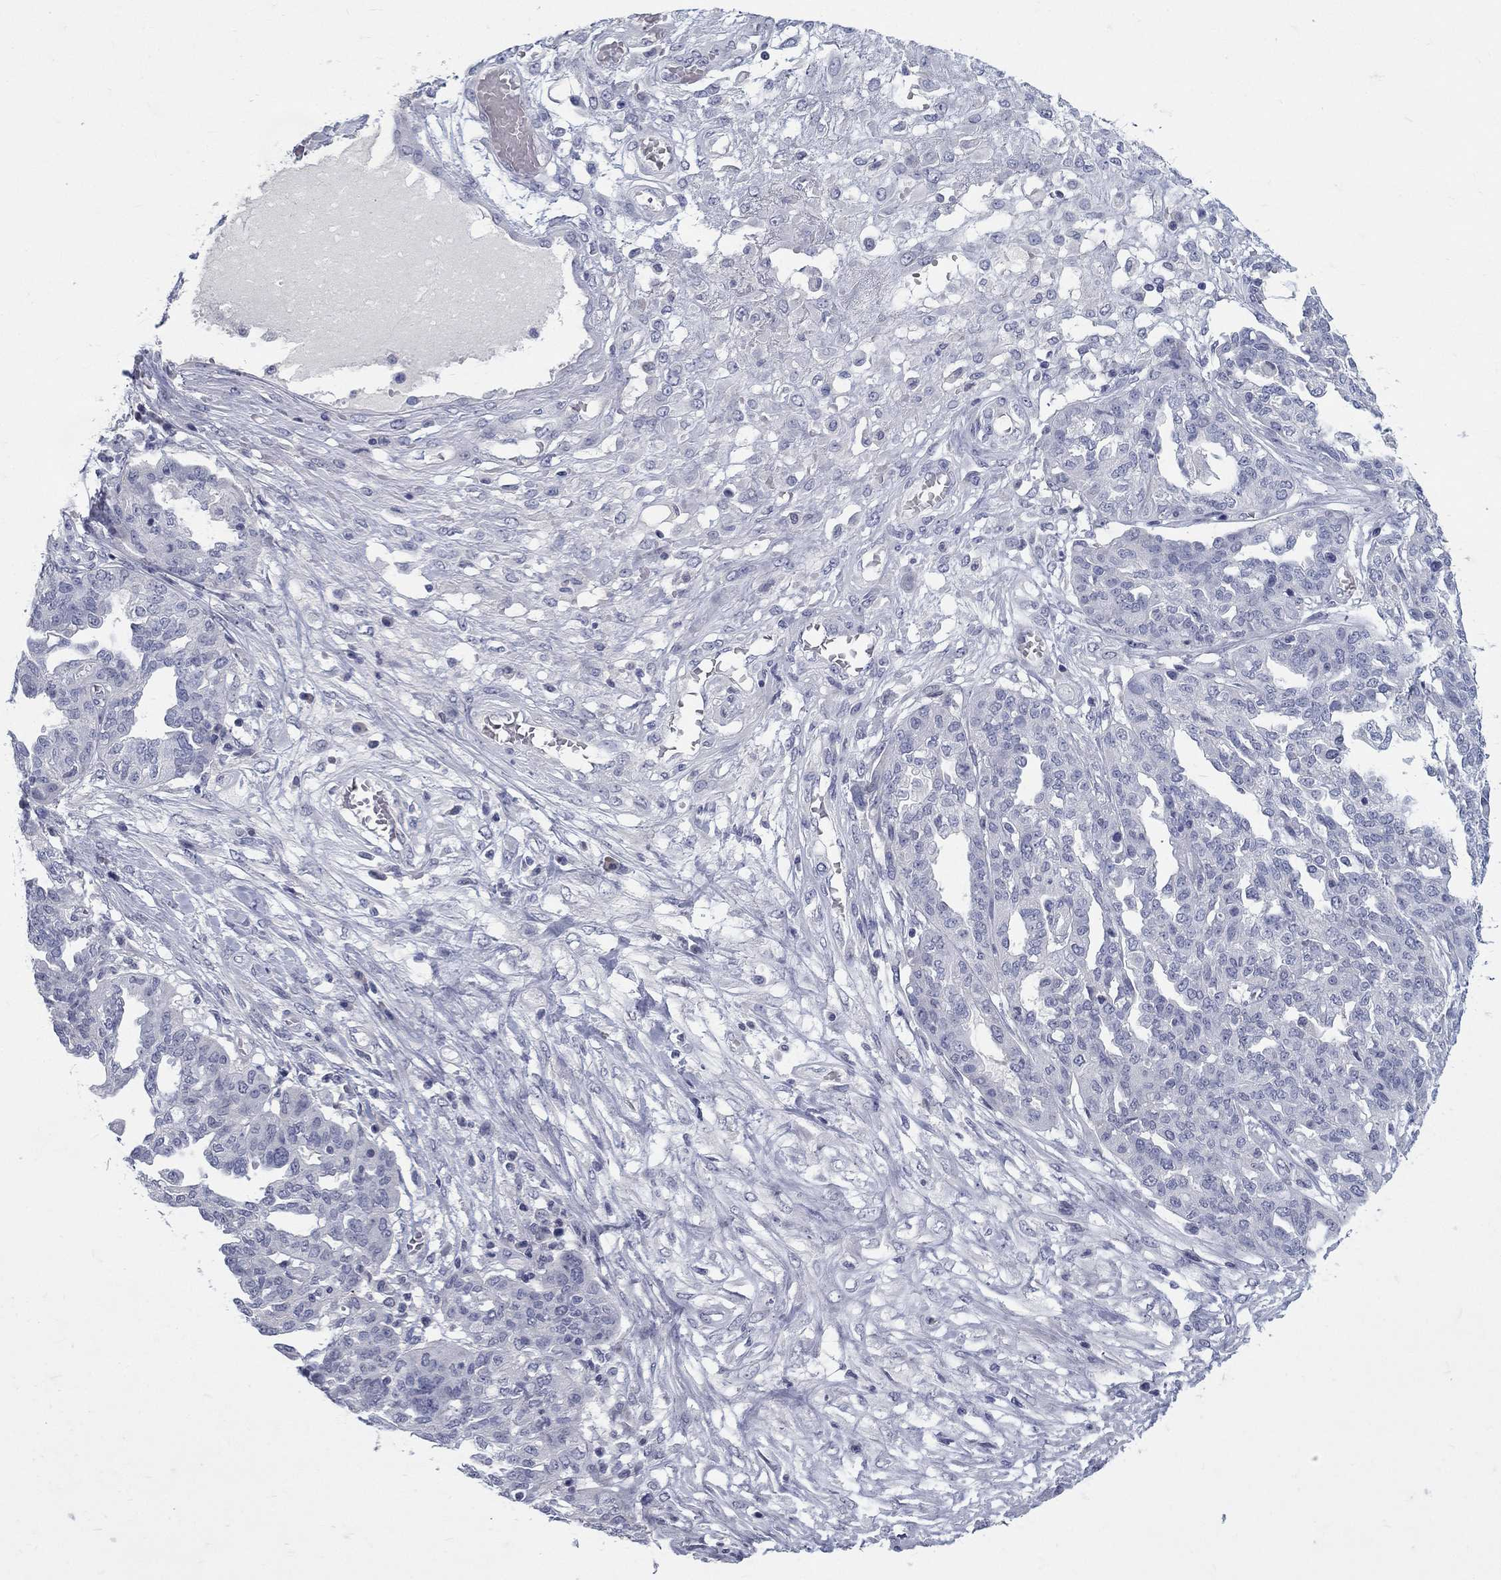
{"staining": {"intensity": "negative", "quantity": "none", "location": "none"}, "tissue": "ovarian cancer", "cell_type": "Tumor cells", "image_type": "cancer", "snomed": [{"axis": "morphology", "description": "Cystadenocarcinoma, serous, NOS"}, {"axis": "topography", "description": "Ovary"}], "caption": "DAB immunohistochemical staining of ovarian cancer (serous cystadenocarcinoma) exhibits no significant positivity in tumor cells. (DAB immunohistochemistry, high magnification).", "gene": "ELAVL4", "patient": {"sex": "female", "age": 67}}